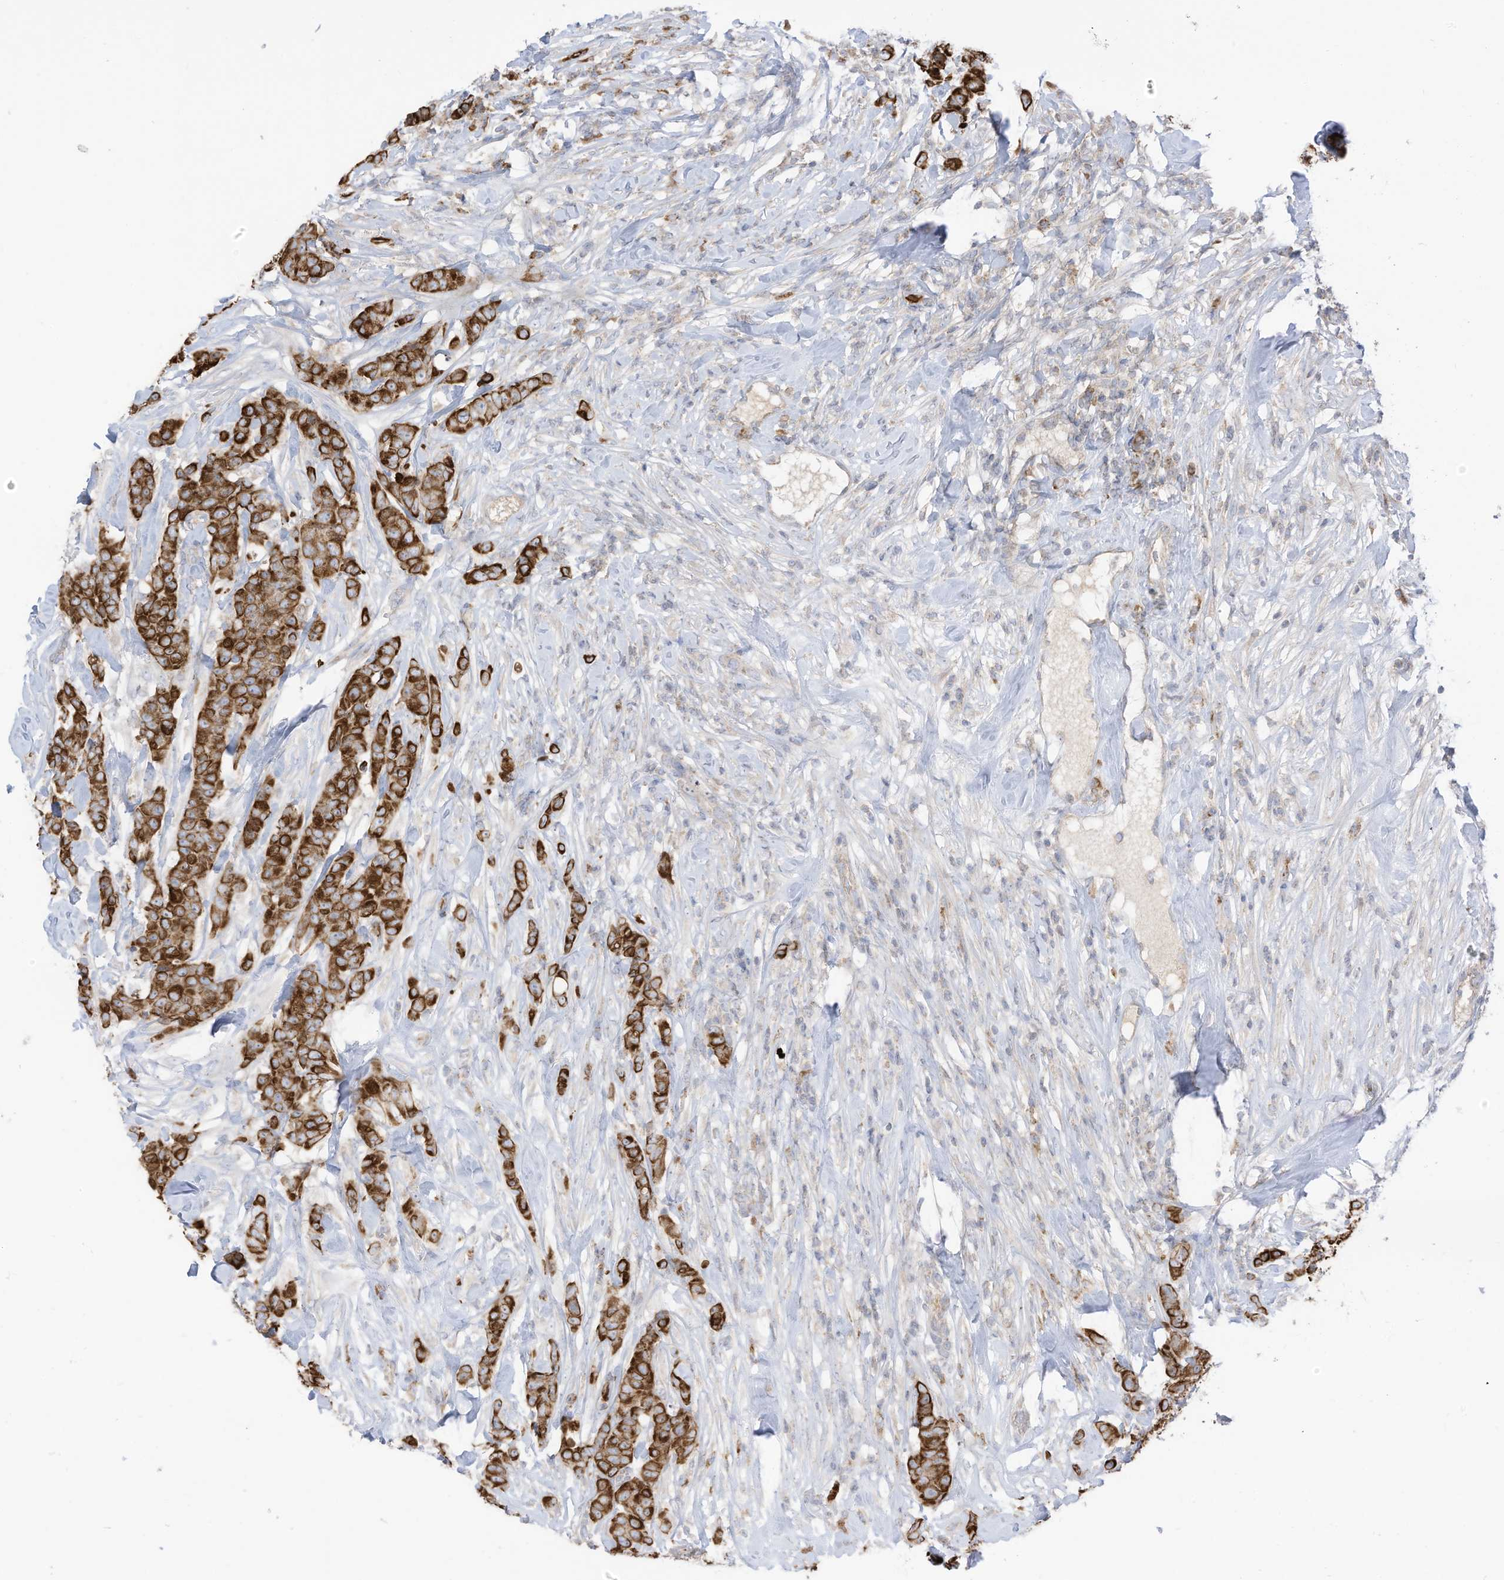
{"staining": {"intensity": "strong", "quantity": ">75%", "location": "cytoplasmic/membranous"}, "tissue": "breast cancer", "cell_type": "Tumor cells", "image_type": "cancer", "snomed": [{"axis": "morphology", "description": "Duct carcinoma"}, {"axis": "topography", "description": "Breast"}], "caption": "Tumor cells display high levels of strong cytoplasmic/membranous staining in approximately >75% of cells in breast cancer. (Brightfield microscopy of DAB IHC at high magnification).", "gene": "CGAS", "patient": {"sex": "female", "age": 40}}